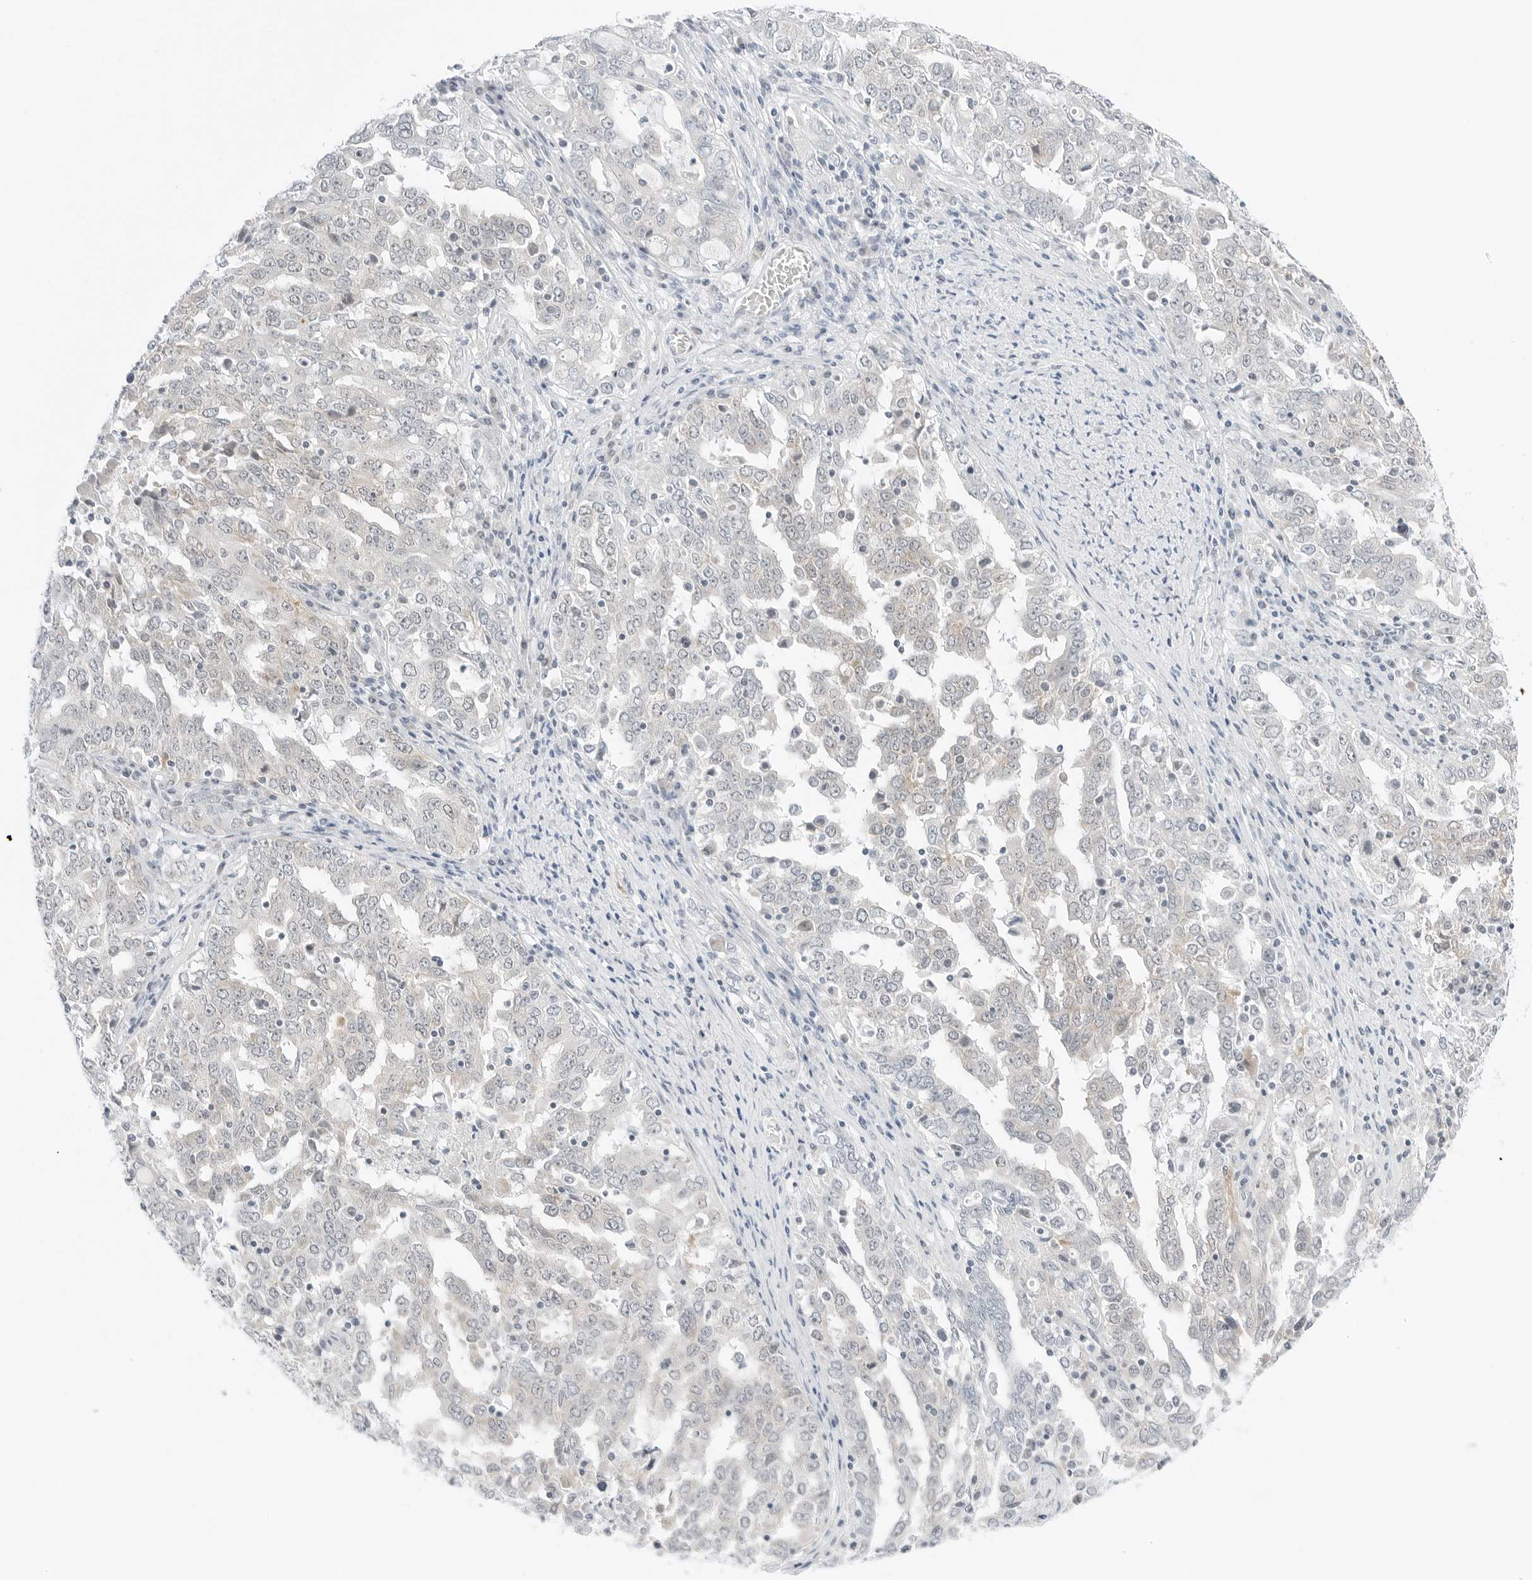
{"staining": {"intensity": "negative", "quantity": "none", "location": "none"}, "tissue": "ovarian cancer", "cell_type": "Tumor cells", "image_type": "cancer", "snomed": [{"axis": "morphology", "description": "Carcinoma, endometroid"}, {"axis": "topography", "description": "Ovary"}], "caption": "IHC image of endometroid carcinoma (ovarian) stained for a protein (brown), which reveals no expression in tumor cells. (DAB (3,3'-diaminobenzidine) immunohistochemistry (IHC) with hematoxylin counter stain).", "gene": "CCSAP", "patient": {"sex": "female", "age": 62}}